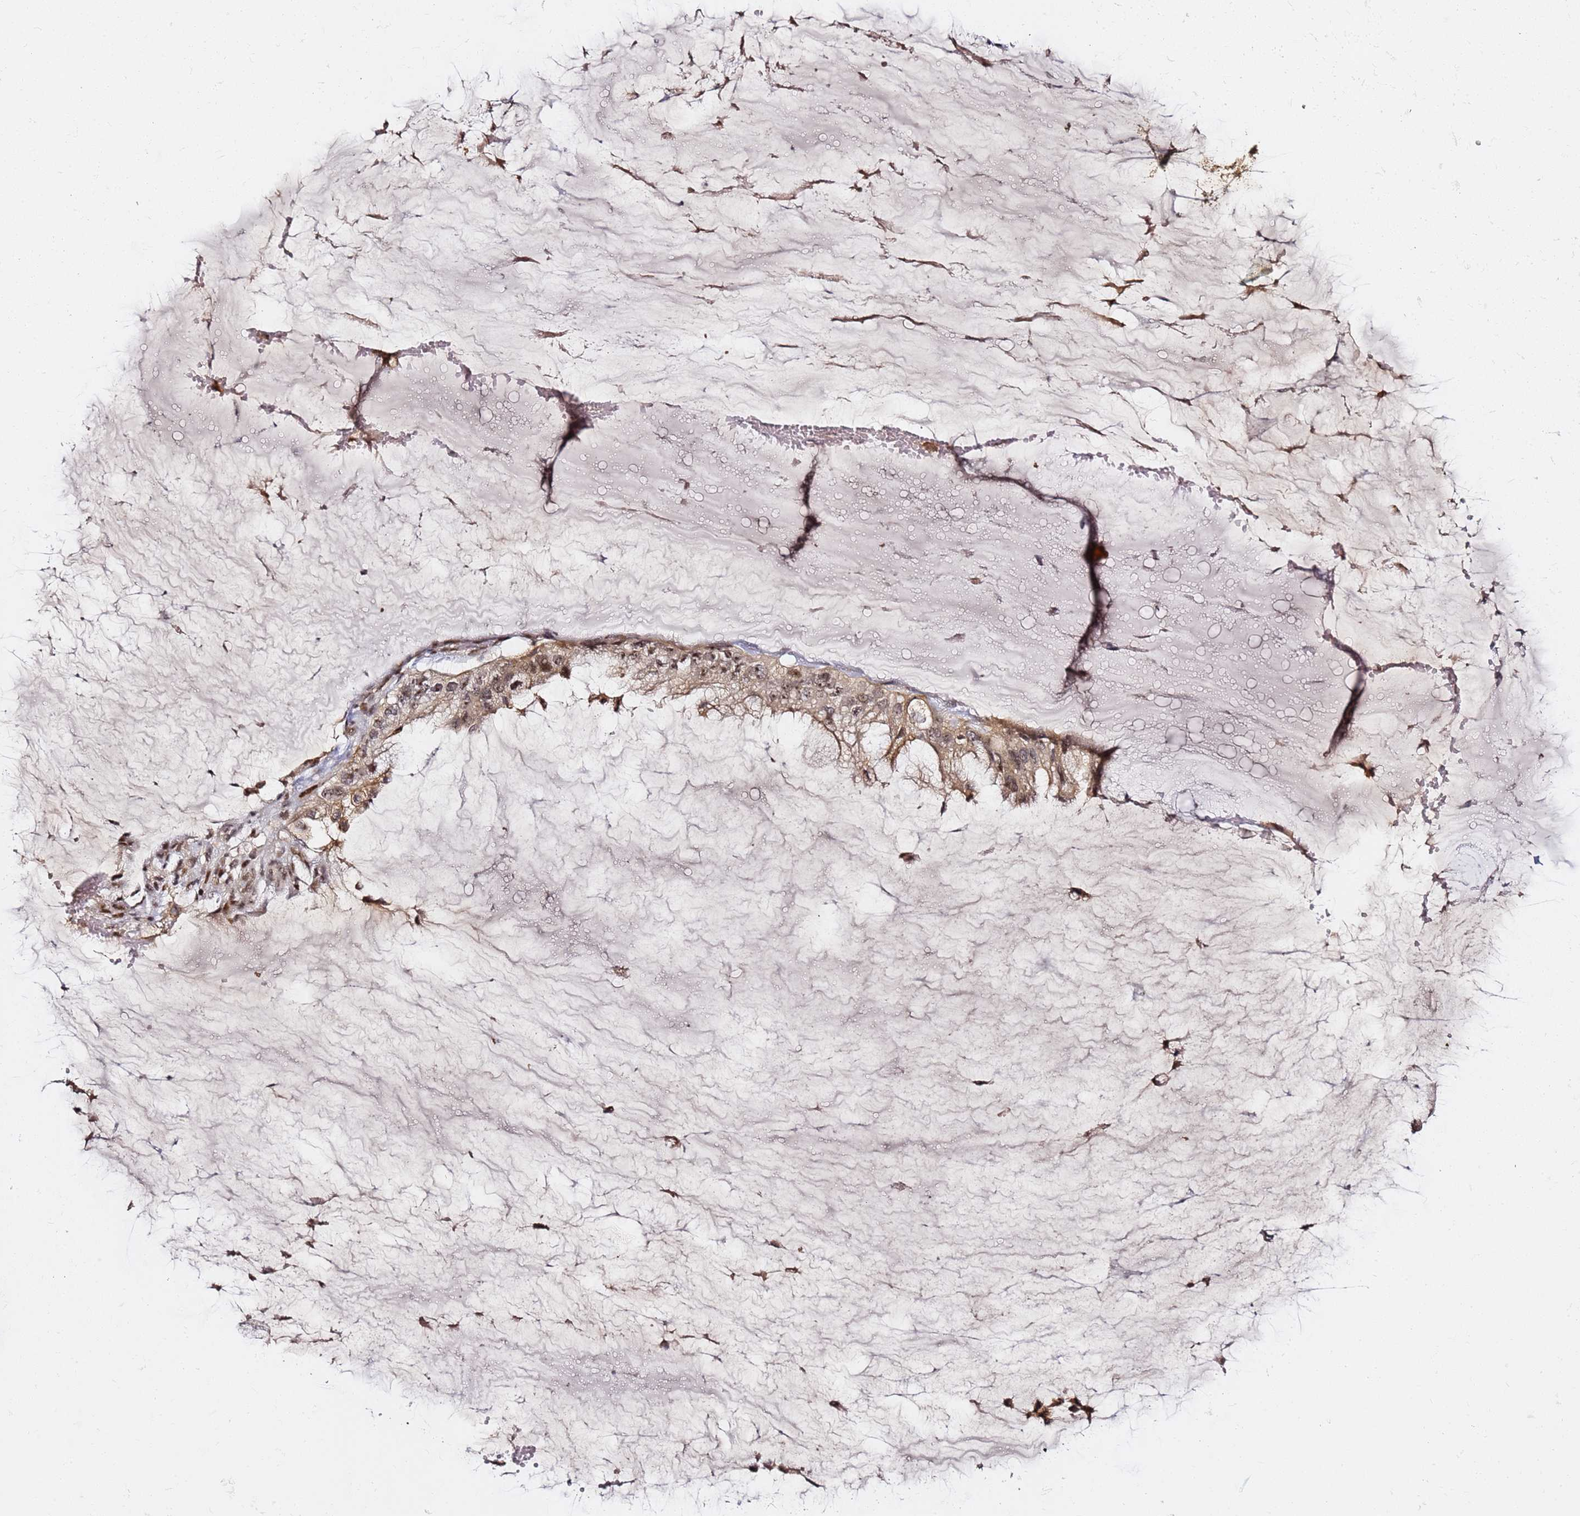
{"staining": {"intensity": "moderate", "quantity": ">75%", "location": "cytoplasmic/membranous,nuclear"}, "tissue": "ovarian cancer", "cell_type": "Tumor cells", "image_type": "cancer", "snomed": [{"axis": "morphology", "description": "Cystadenocarcinoma, mucinous, NOS"}, {"axis": "topography", "description": "Ovary"}], "caption": "The image shows immunohistochemical staining of ovarian cancer. There is moderate cytoplasmic/membranous and nuclear expression is appreciated in approximately >75% of tumor cells. (DAB = brown stain, brightfield microscopy at high magnification).", "gene": "FCF1", "patient": {"sex": "female", "age": 39}}